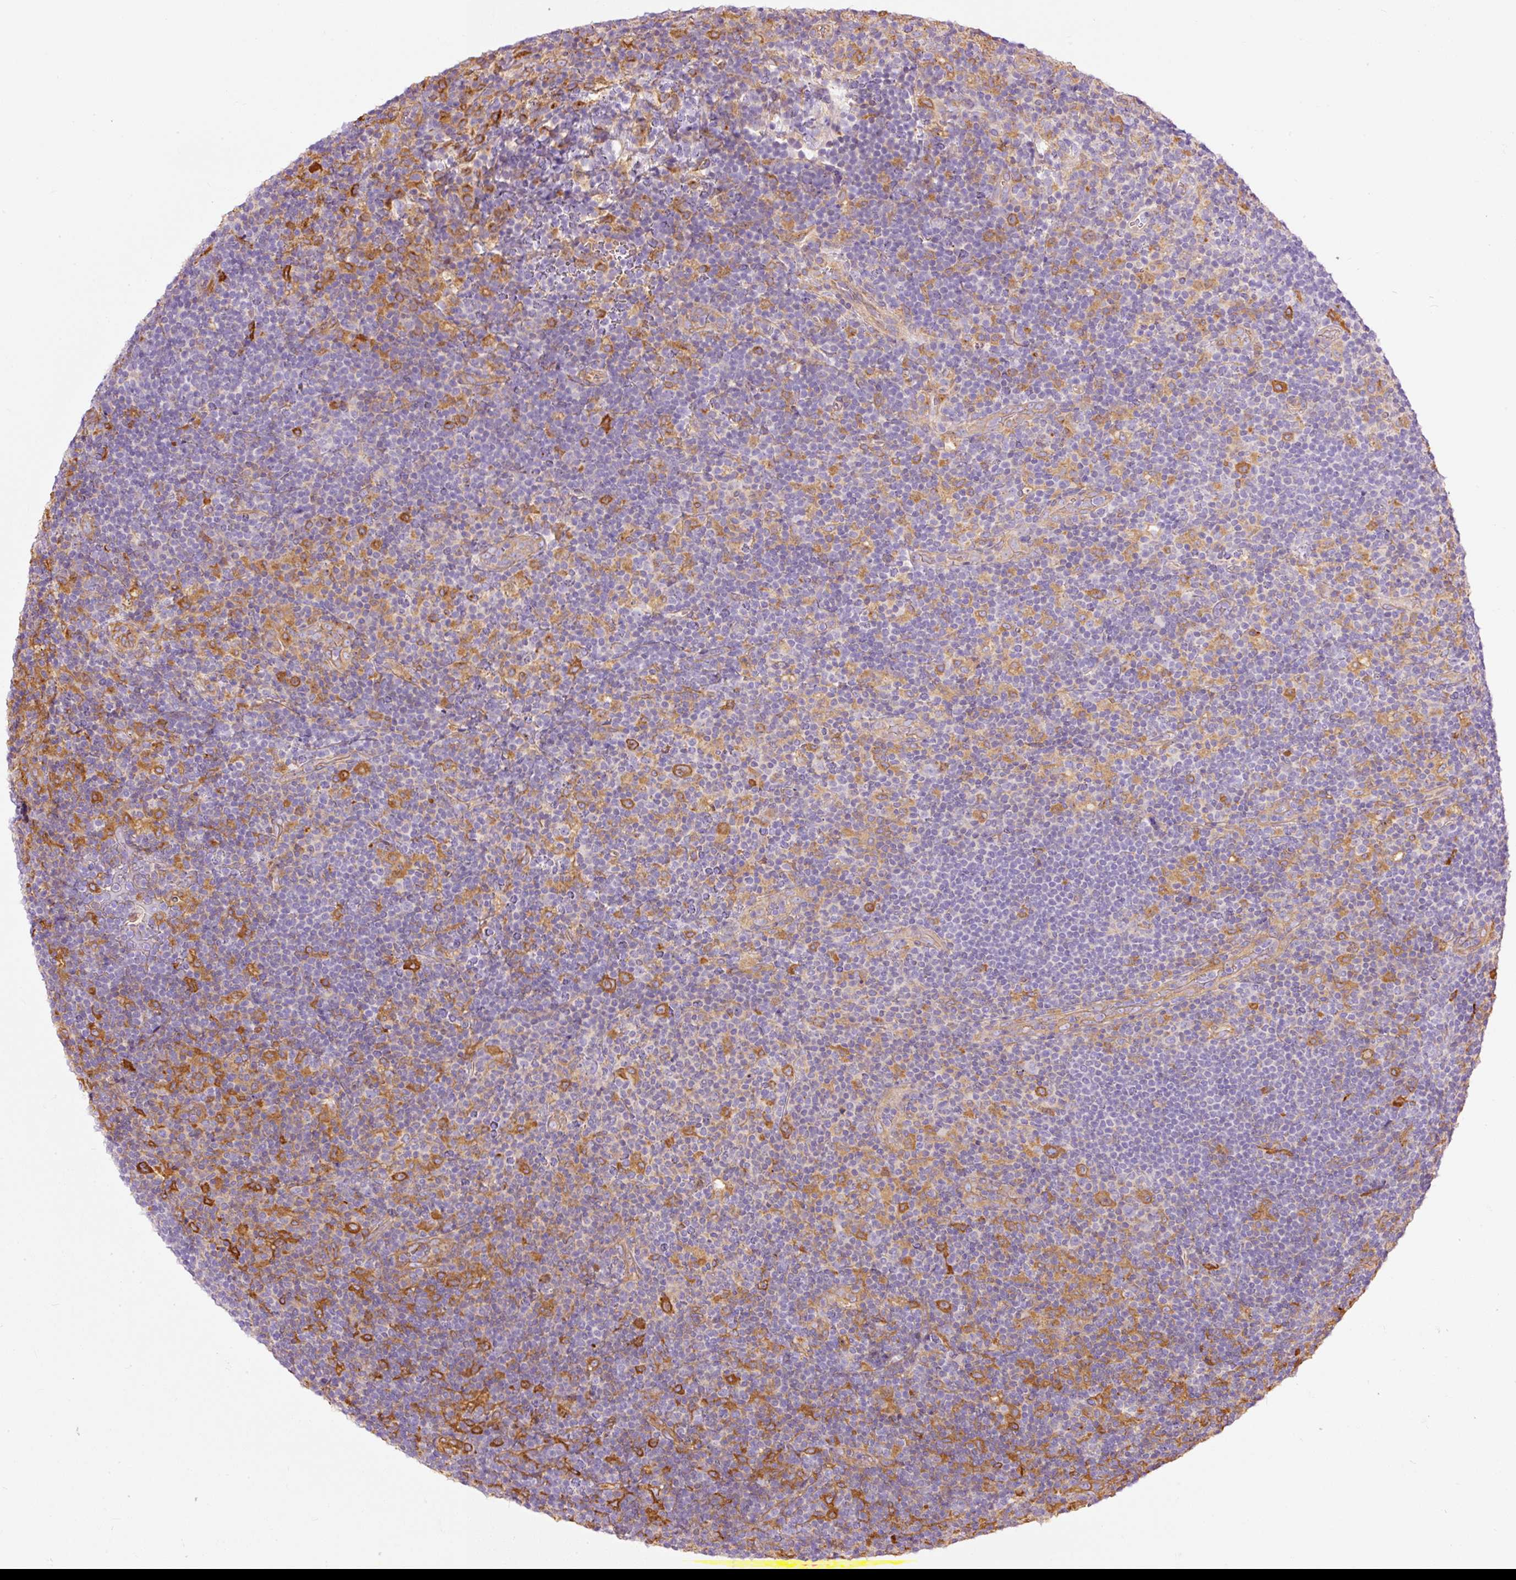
{"staining": {"intensity": "moderate", "quantity": ">75%", "location": "cytoplasmic/membranous"}, "tissue": "lymphoma", "cell_type": "Tumor cells", "image_type": "cancer", "snomed": [{"axis": "morphology", "description": "Hodgkin's disease, NOS"}, {"axis": "topography", "description": "Lymph node"}], "caption": "Immunohistochemistry of lymphoma exhibits medium levels of moderate cytoplasmic/membranous staining in approximately >75% of tumor cells. (DAB (3,3'-diaminobenzidine) = brown stain, brightfield microscopy at high magnification).", "gene": "IL10RB", "patient": {"sex": "female", "age": 57}}